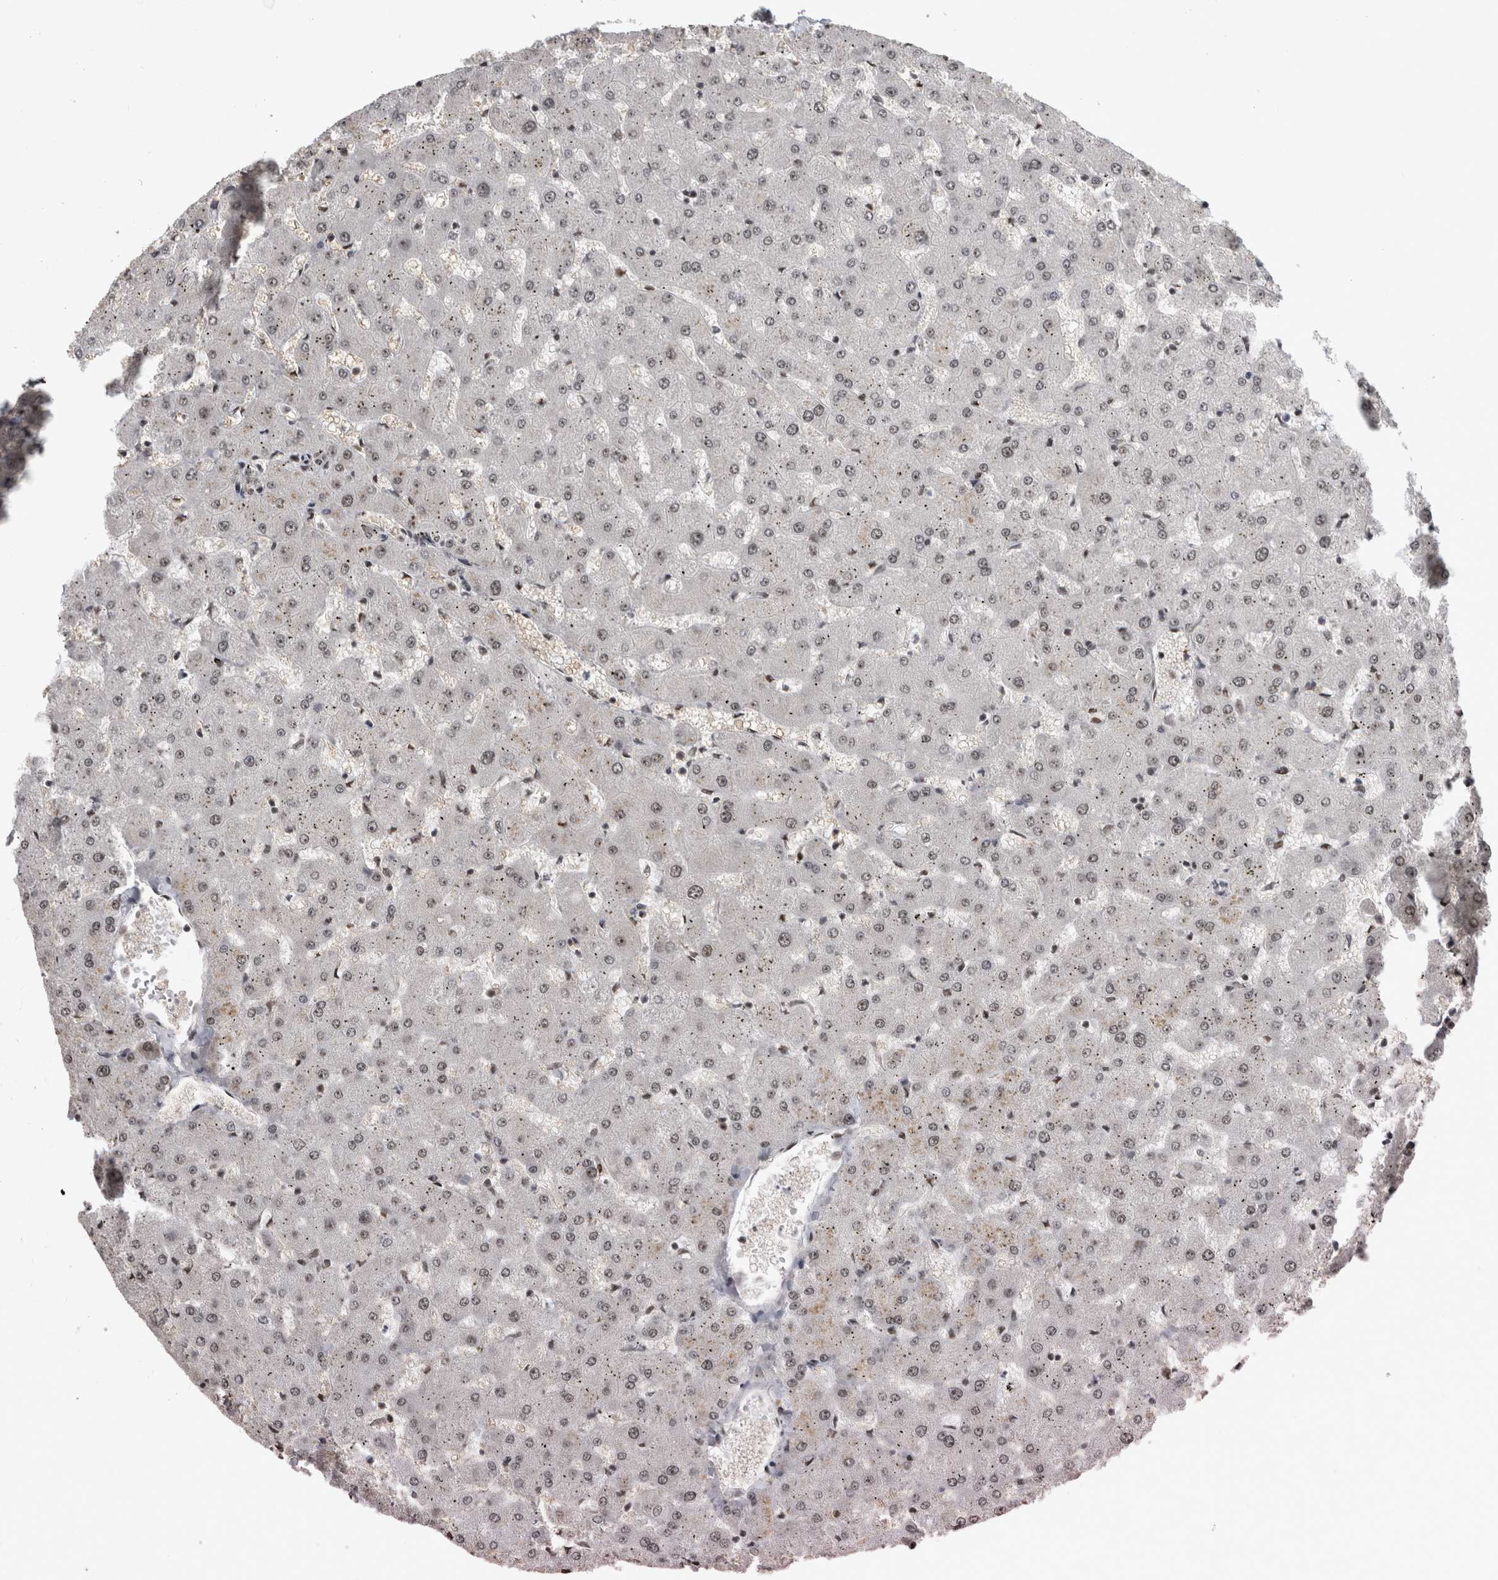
{"staining": {"intensity": "weak", "quantity": "25%-75%", "location": "nuclear"}, "tissue": "liver", "cell_type": "Cholangiocytes", "image_type": "normal", "snomed": [{"axis": "morphology", "description": "Normal tissue, NOS"}, {"axis": "topography", "description": "Liver"}], "caption": "Immunohistochemical staining of benign liver shows low levels of weak nuclear positivity in approximately 25%-75% of cholangiocytes.", "gene": "ZSCAN2", "patient": {"sex": "female", "age": 63}}